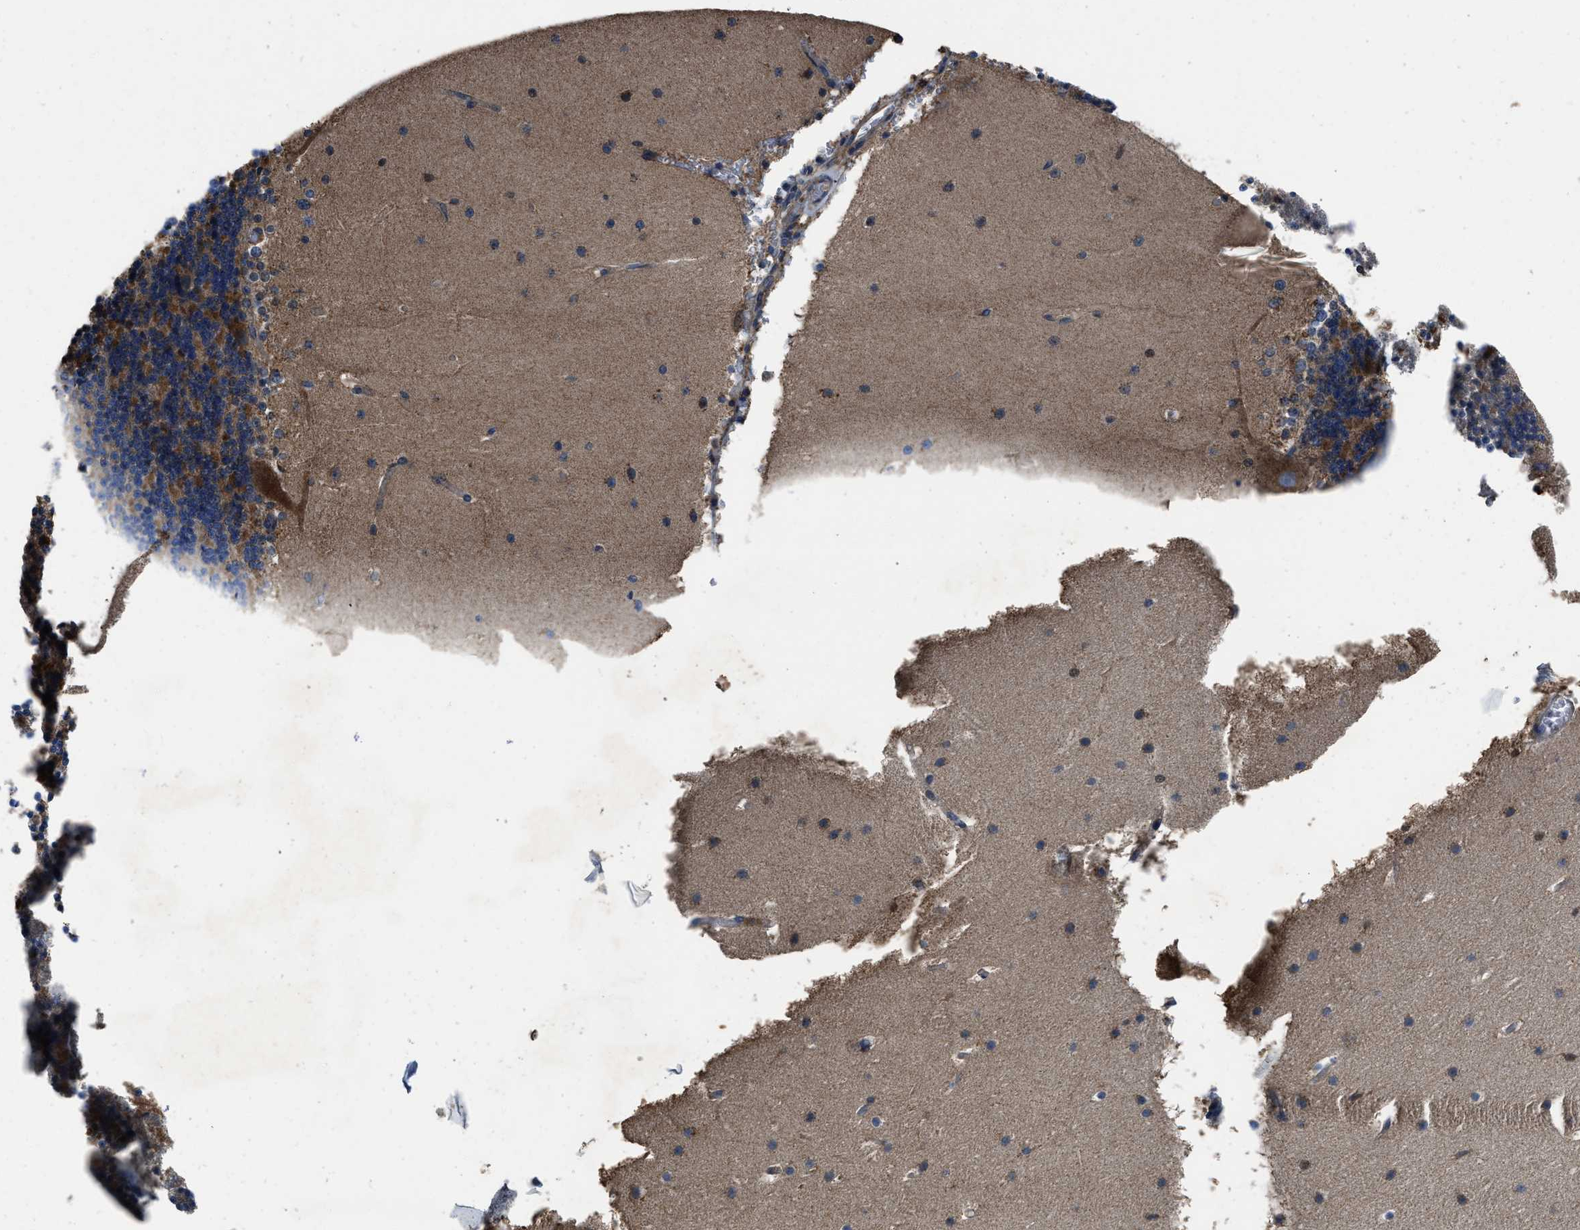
{"staining": {"intensity": "moderate", "quantity": "25%-75%", "location": "cytoplasmic/membranous"}, "tissue": "cerebellum", "cell_type": "Cells in granular layer", "image_type": "normal", "snomed": [{"axis": "morphology", "description": "Normal tissue, NOS"}, {"axis": "topography", "description": "Cerebellum"}], "caption": "Cerebellum stained for a protein exhibits moderate cytoplasmic/membranous positivity in cells in granular layer. The staining is performed using DAB brown chromogen to label protein expression. The nuclei are counter-stained blue using hematoxylin.", "gene": "ANGPT1", "patient": {"sex": "female", "age": 19}}